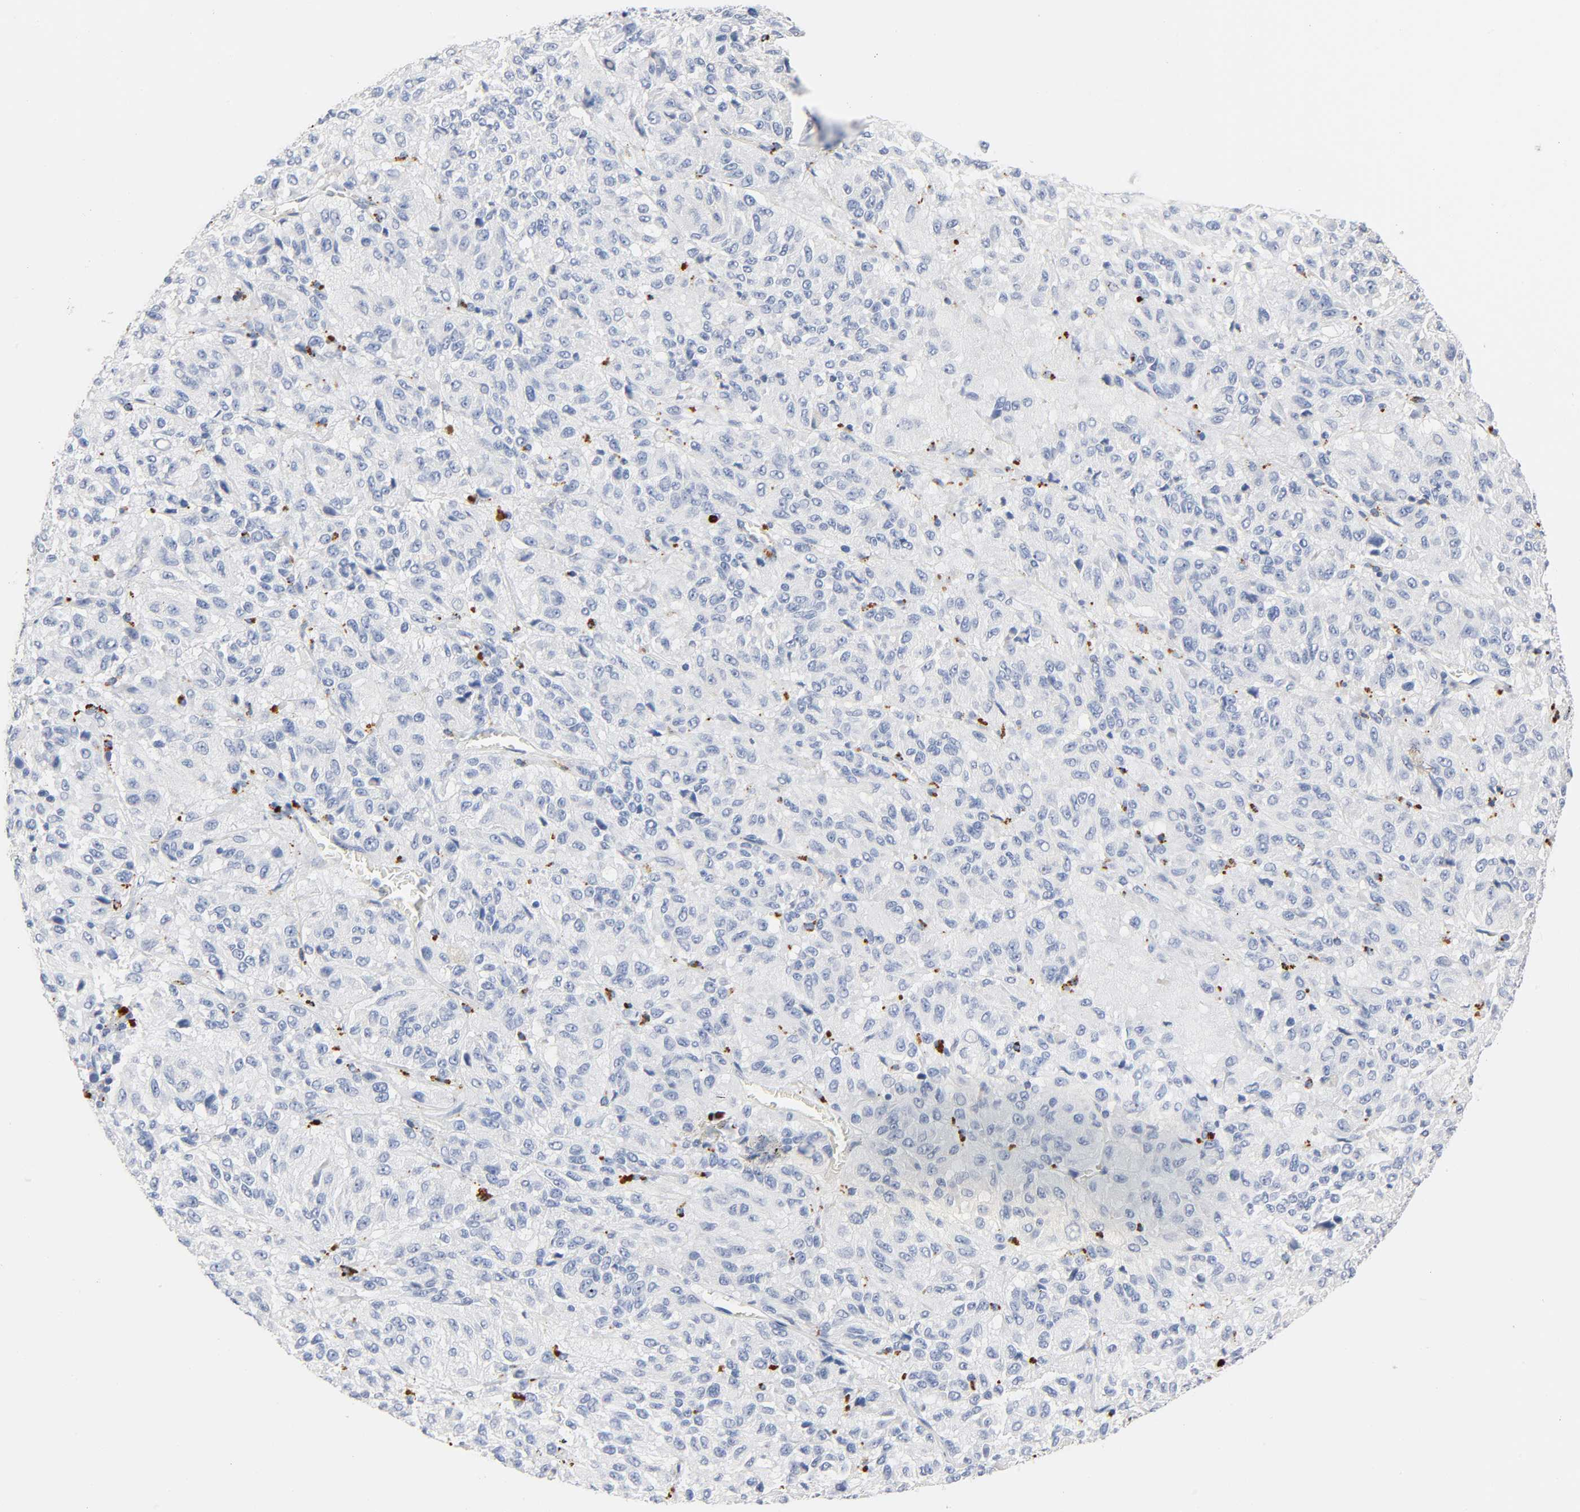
{"staining": {"intensity": "negative", "quantity": "none", "location": "none"}, "tissue": "melanoma", "cell_type": "Tumor cells", "image_type": "cancer", "snomed": [{"axis": "morphology", "description": "Malignant melanoma, Metastatic site"}, {"axis": "topography", "description": "Lung"}], "caption": "The immunohistochemistry (IHC) image has no significant positivity in tumor cells of malignant melanoma (metastatic site) tissue.", "gene": "PLP1", "patient": {"sex": "male", "age": 64}}